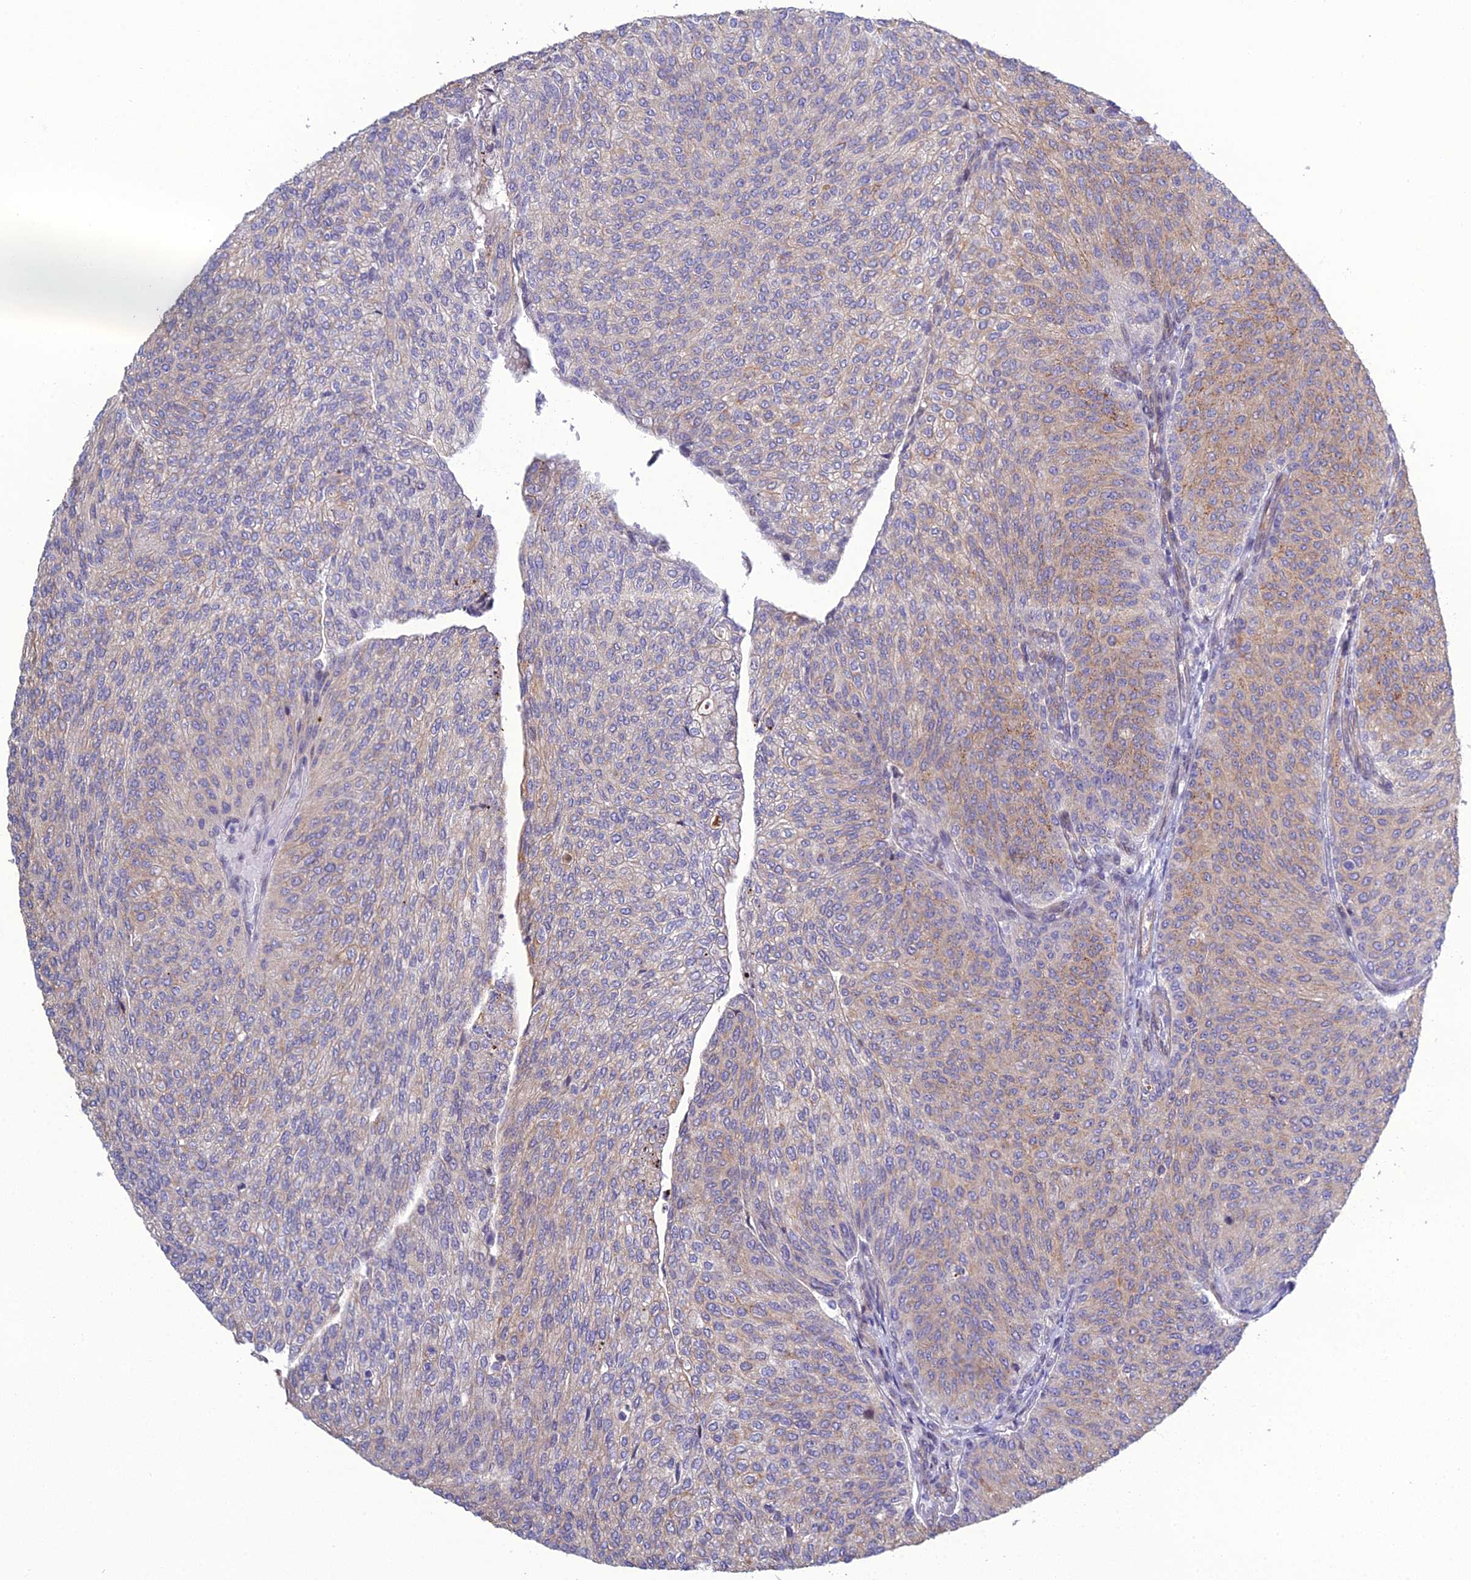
{"staining": {"intensity": "moderate", "quantity": "25%-75%", "location": "cytoplasmic/membranous"}, "tissue": "urothelial cancer", "cell_type": "Tumor cells", "image_type": "cancer", "snomed": [{"axis": "morphology", "description": "Urothelial carcinoma, High grade"}, {"axis": "topography", "description": "Urinary bladder"}], "caption": "There is medium levels of moderate cytoplasmic/membranous expression in tumor cells of urothelial cancer, as demonstrated by immunohistochemical staining (brown color).", "gene": "LZTS2", "patient": {"sex": "female", "age": 79}}